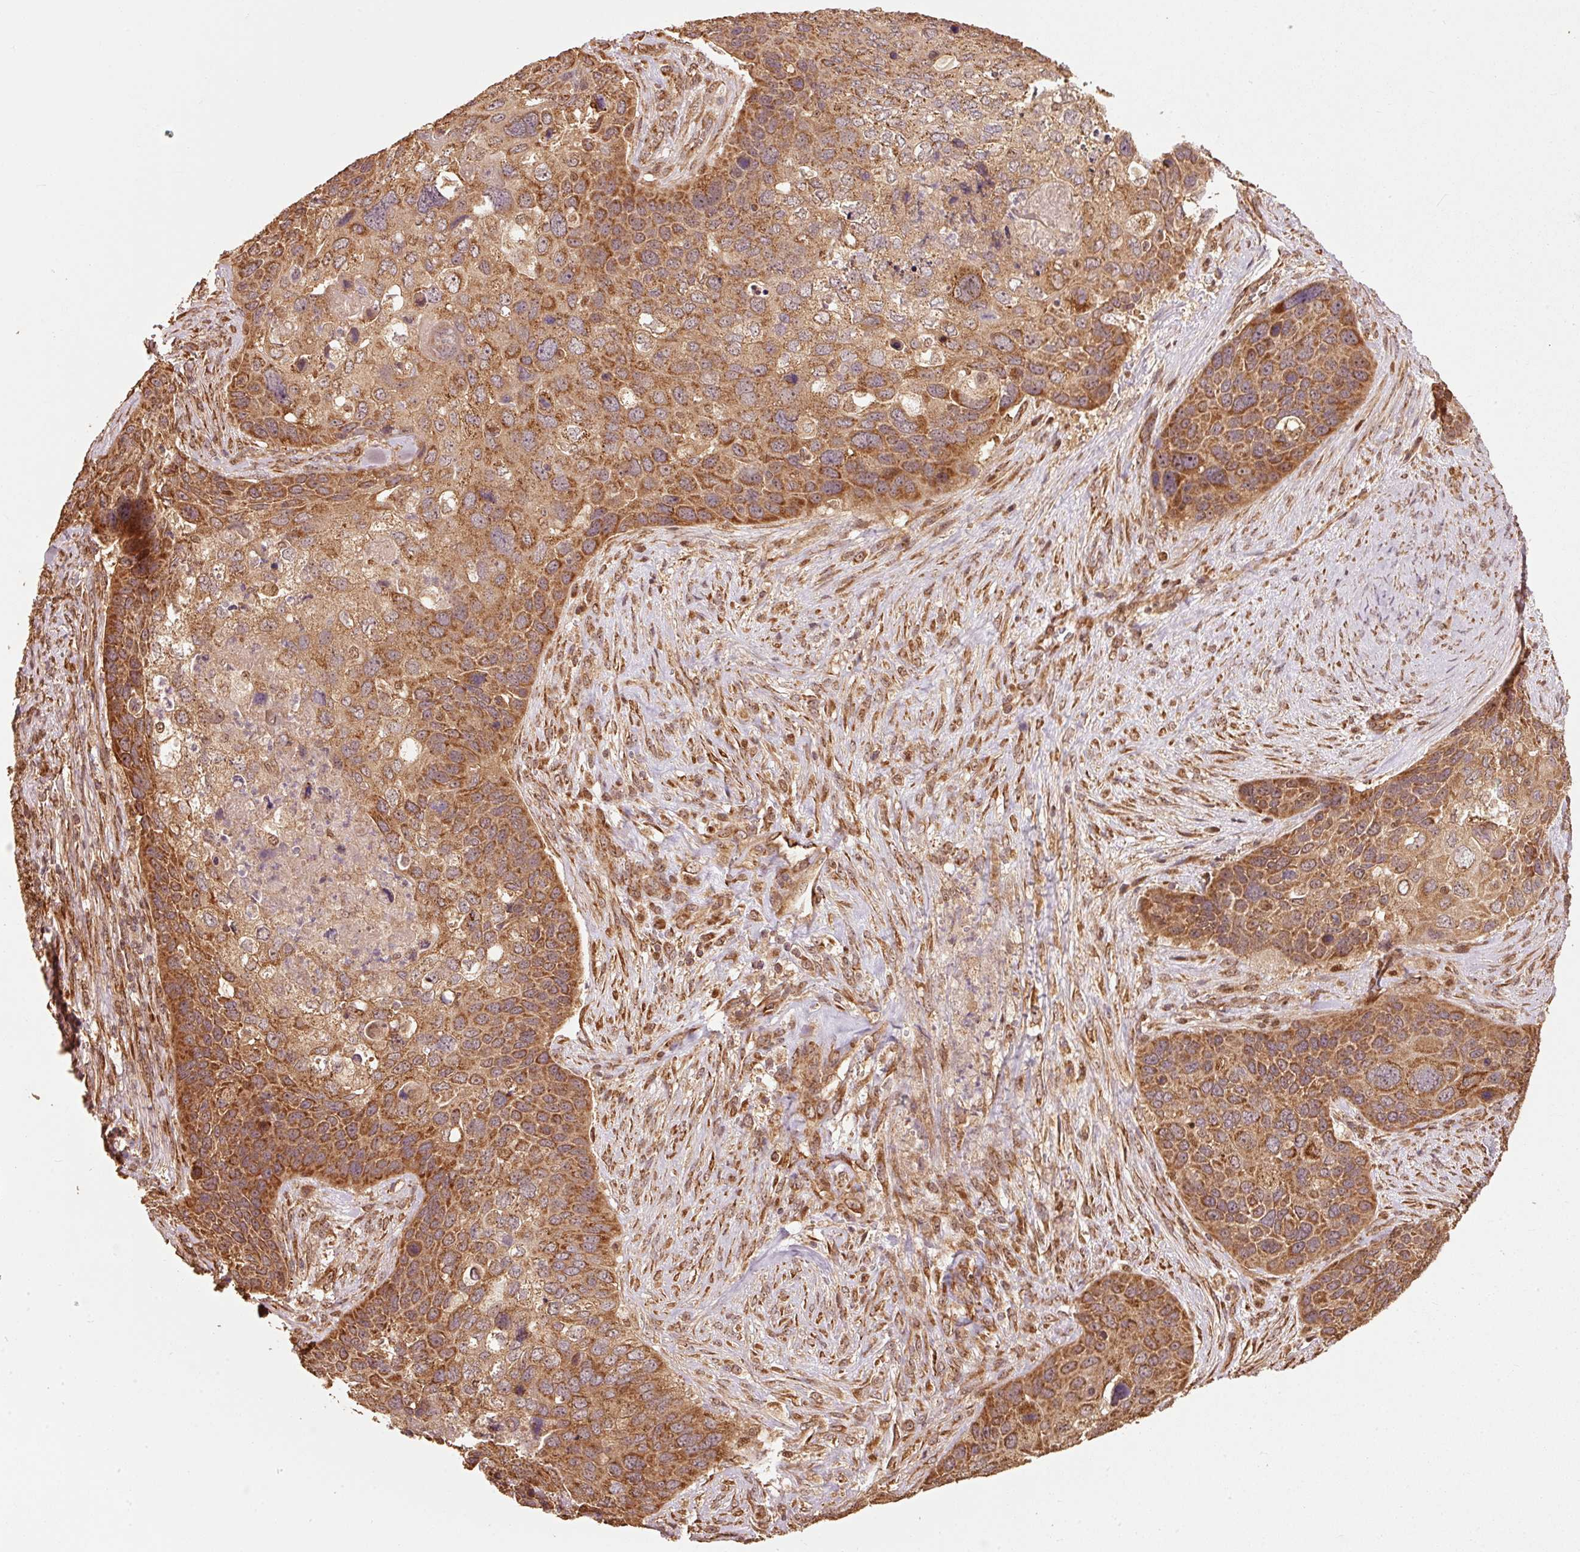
{"staining": {"intensity": "strong", "quantity": "25%-75%", "location": "cytoplasmic/membranous"}, "tissue": "skin cancer", "cell_type": "Tumor cells", "image_type": "cancer", "snomed": [{"axis": "morphology", "description": "Basal cell carcinoma"}, {"axis": "topography", "description": "Skin"}], "caption": "Tumor cells reveal high levels of strong cytoplasmic/membranous positivity in approximately 25%-75% of cells in skin cancer (basal cell carcinoma). (Stains: DAB in brown, nuclei in blue, Microscopy: brightfield microscopy at high magnification).", "gene": "MRPL16", "patient": {"sex": "female", "age": 74}}